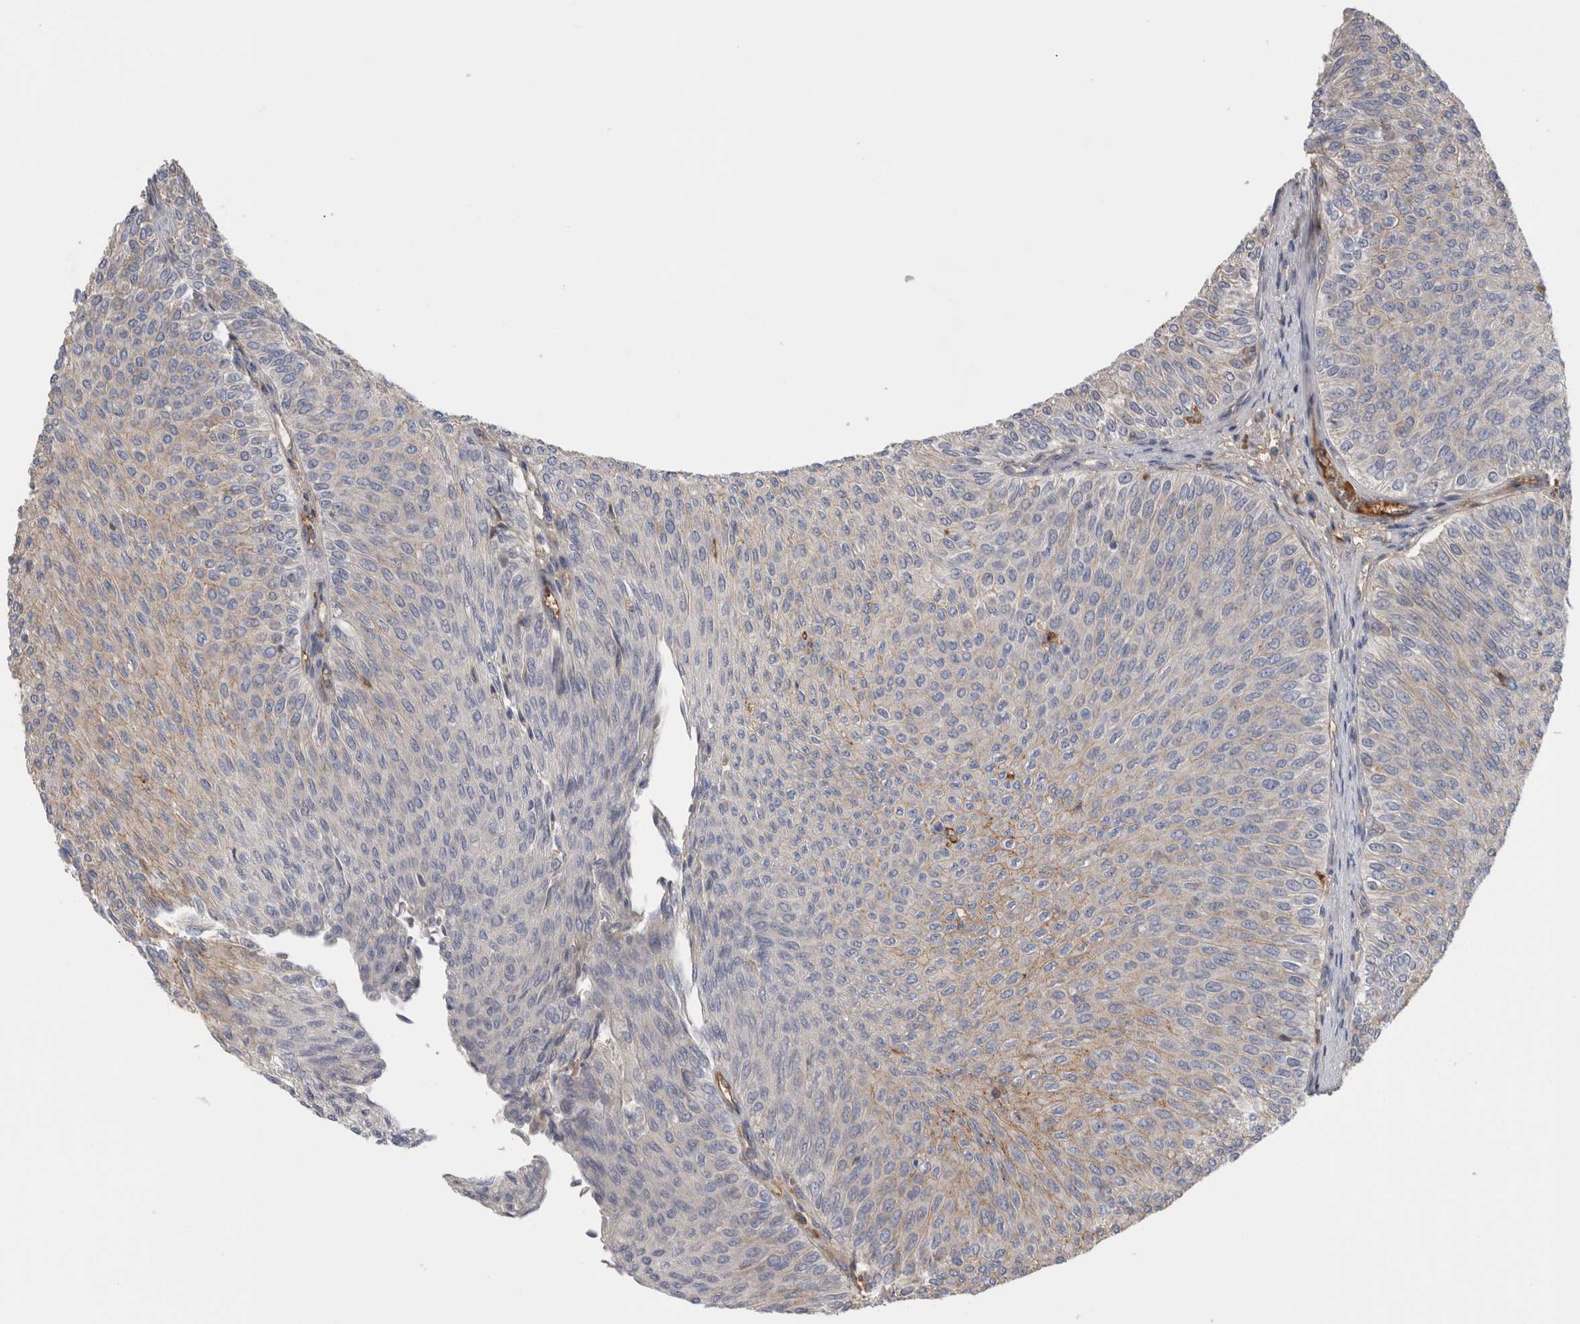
{"staining": {"intensity": "weak", "quantity": "<25%", "location": "cytoplasmic/membranous"}, "tissue": "urothelial cancer", "cell_type": "Tumor cells", "image_type": "cancer", "snomed": [{"axis": "morphology", "description": "Urothelial carcinoma, Low grade"}, {"axis": "topography", "description": "Urinary bladder"}], "caption": "Protein analysis of urothelial cancer displays no significant positivity in tumor cells.", "gene": "TBCE", "patient": {"sex": "male", "age": 78}}